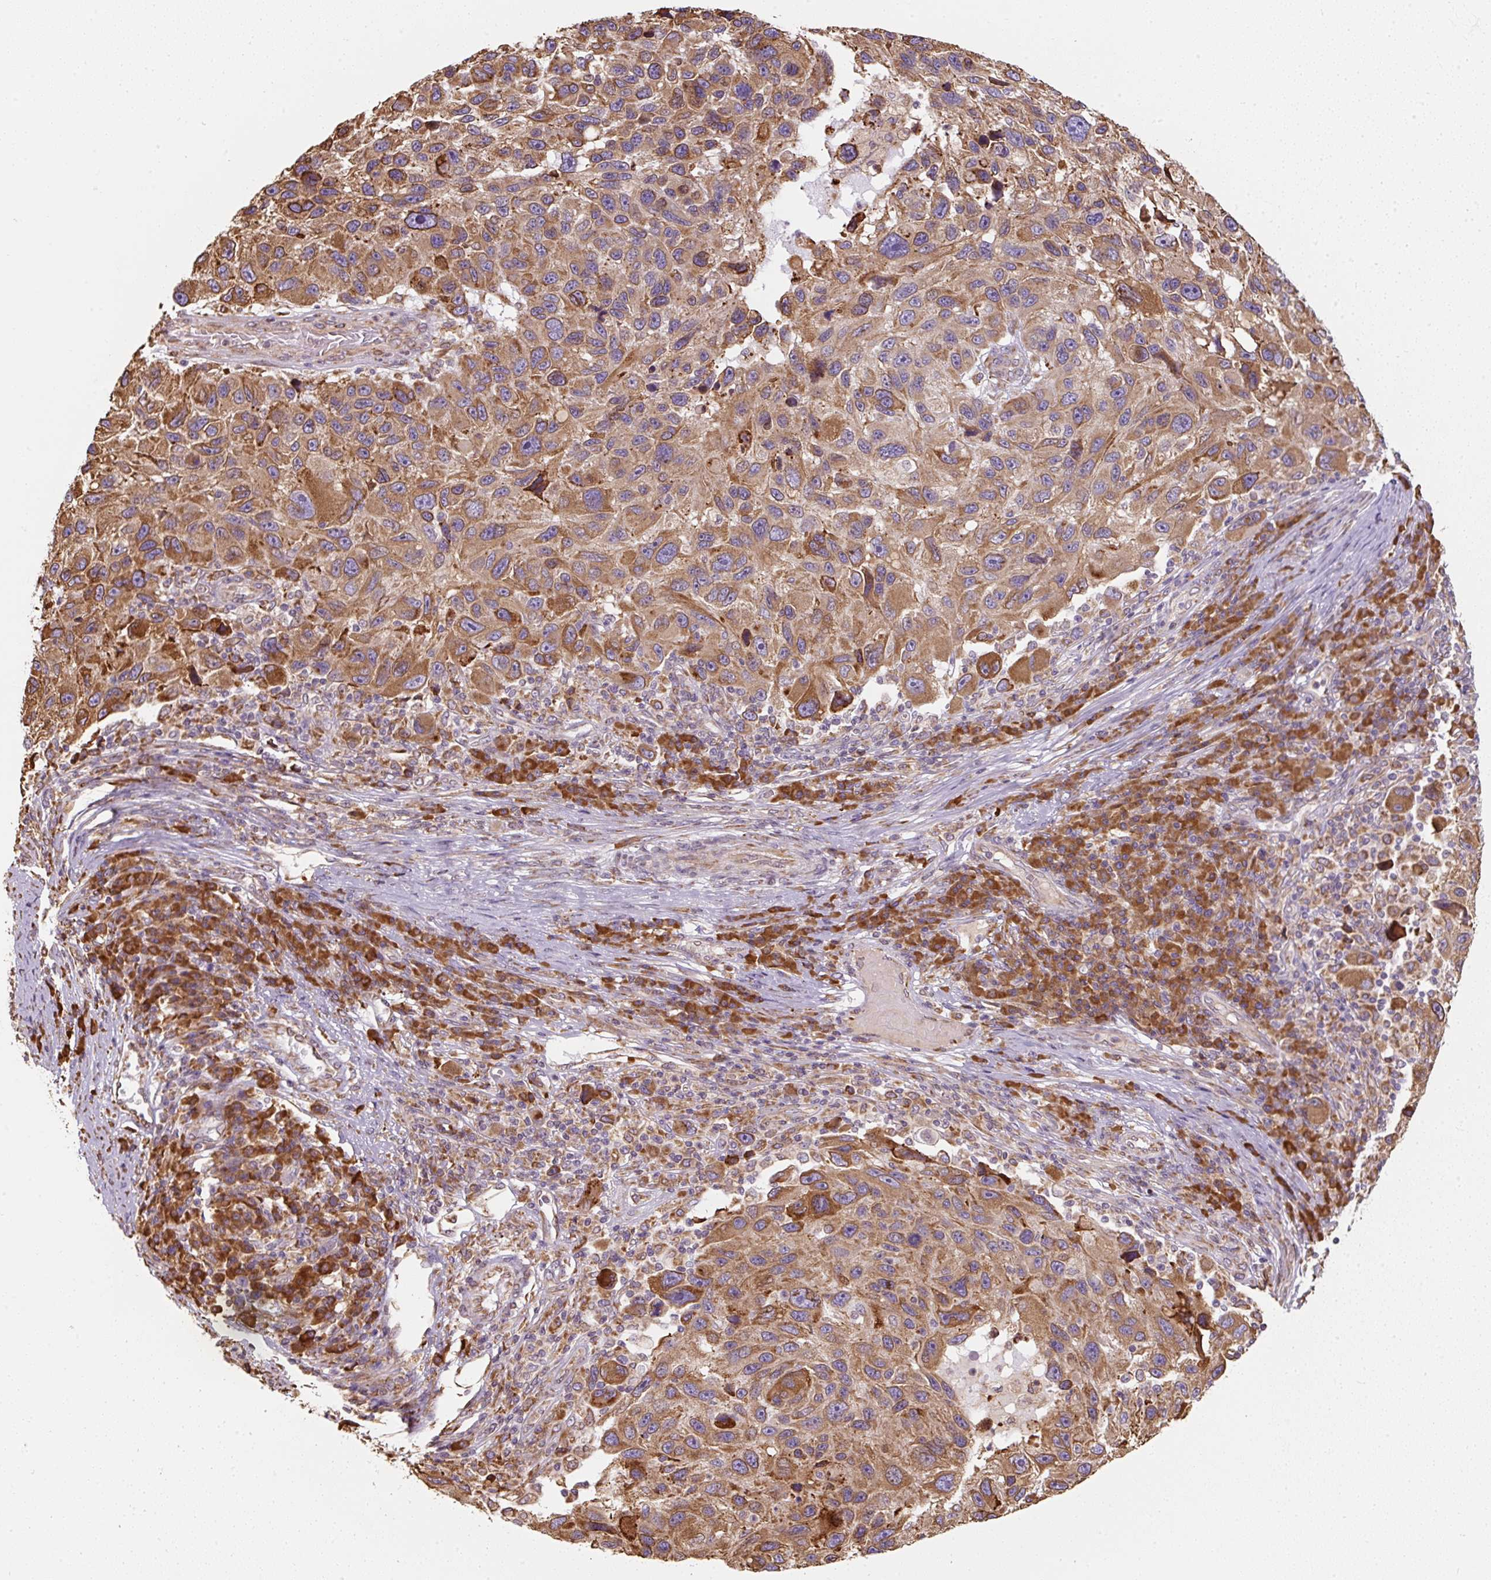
{"staining": {"intensity": "moderate", "quantity": ">75%", "location": "cytoplasmic/membranous"}, "tissue": "melanoma", "cell_type": "Tumor cells", "image_type": "cancer", "snomed": [{"axis": "morphology", "description": "Malignant melanoma, NOS"}, {"axis": "topography", "description": "Skin"}], "caption": "This histopathology image shows IHC staining of human malignant melanoma, with medium moderate cytoplasmic/membranous positivity in approximately >75% of tumor cells.", "gene": "PRKCSH", "patient": {"sex": "male", "age": 53}}